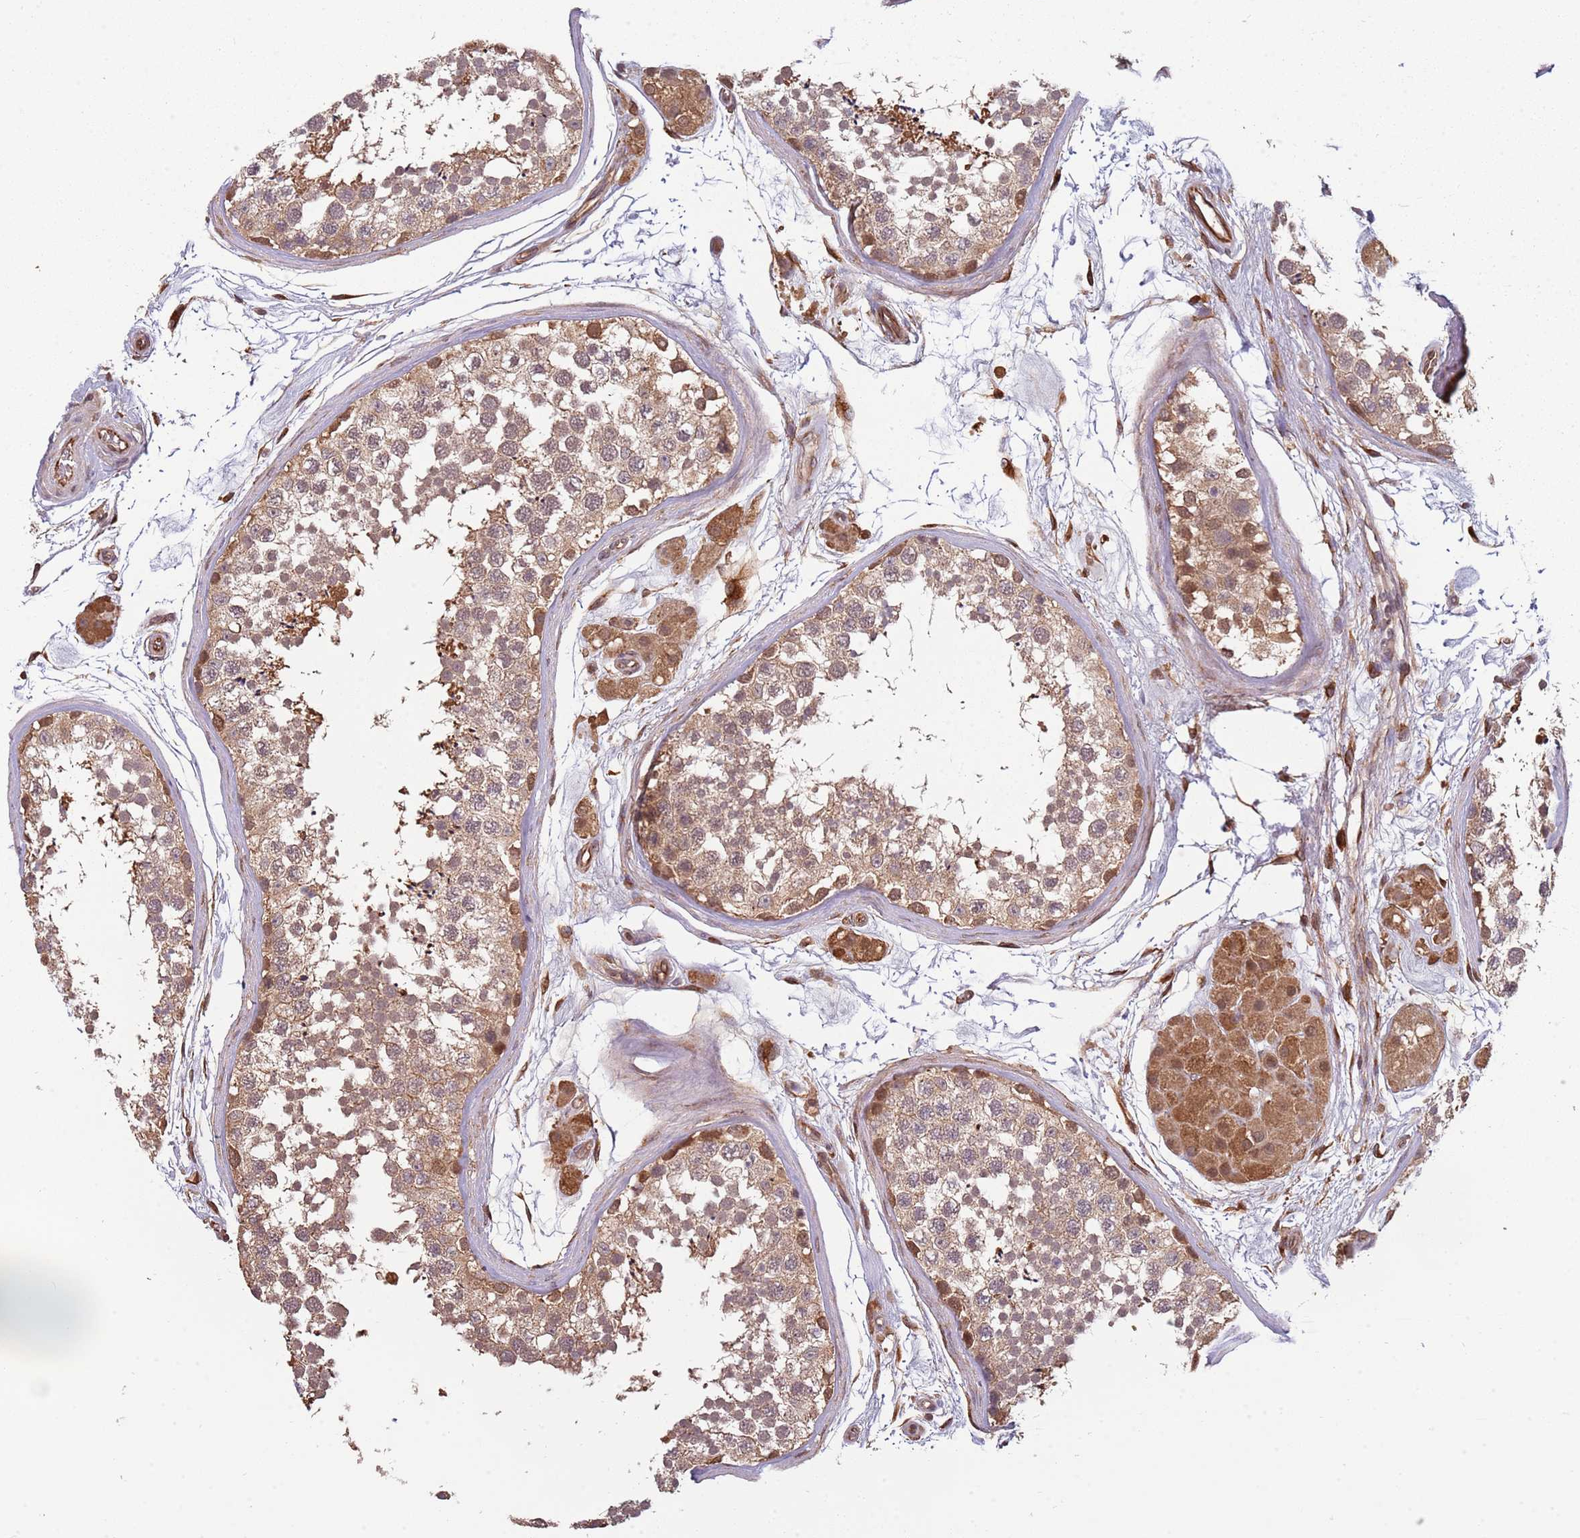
{"staining": {"intensity": "moderate", "quantity": ">75%", "location": "cytoplasmic/membranous"}, "tissue": "testis", "cell_type": "Cells in seminiferous ducts", "image_type": "normal", "snomed": [{"axis": "morphology", "description": "Normal tissue, NOS"}, {"axis": "topography", "description": "Testis"}], "caption": "Immunohistochemical staining of benign human testis displays medium levels of moderate cytoplasmic/membranous staining in approximately >75% of cells in seminiferous ducts. The protein of interest is shown in brown color, while the nuclei are stained blue.", "gene": "COG4", "patient": {"sex": "male", "age": 56}}